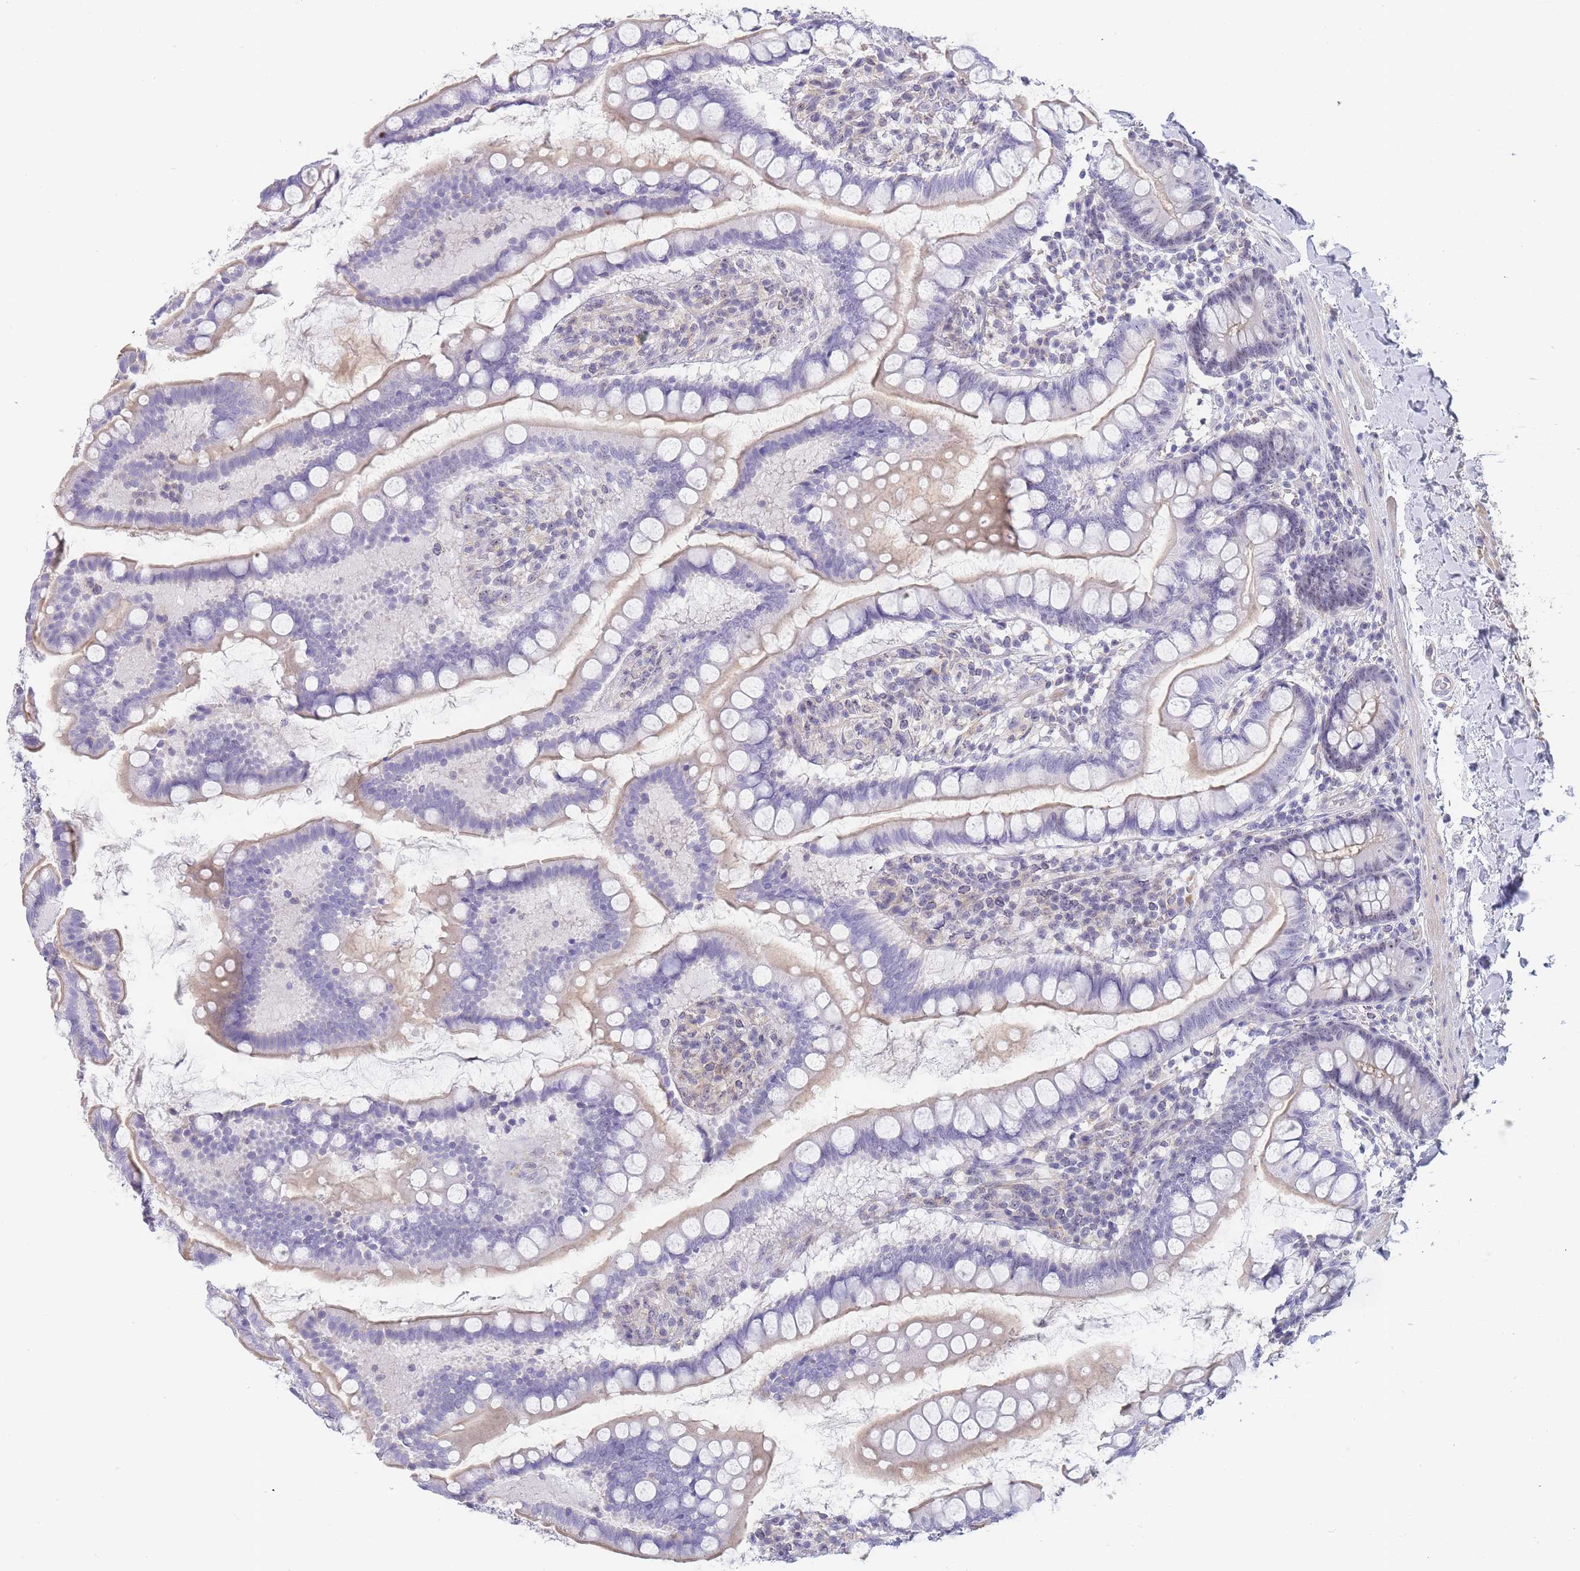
{"staining": {"intensity": "weak", "quantity": "<25%", "location": "cytoplasmic/membranous"}, "tissue": "small intestine", "cell_type": "Glandular cells", "image_type": "normal", "snomed": [{"axis": "morphology", "description": "Normal tissue, NOS"}, {"axis": "topography", "description": "Small intestine"}], "caption": "There is no significant positivity in glandular cells of small intestine. The staining was performed using DAB (3,3'-diaminobenzidine) to visualize the protein expression in brown, while the nuclei were stained in blue with hematoxylin (Magnification: 20x).", "gene": "NOP14", "patient": {"sex": "female", "age": 84}}